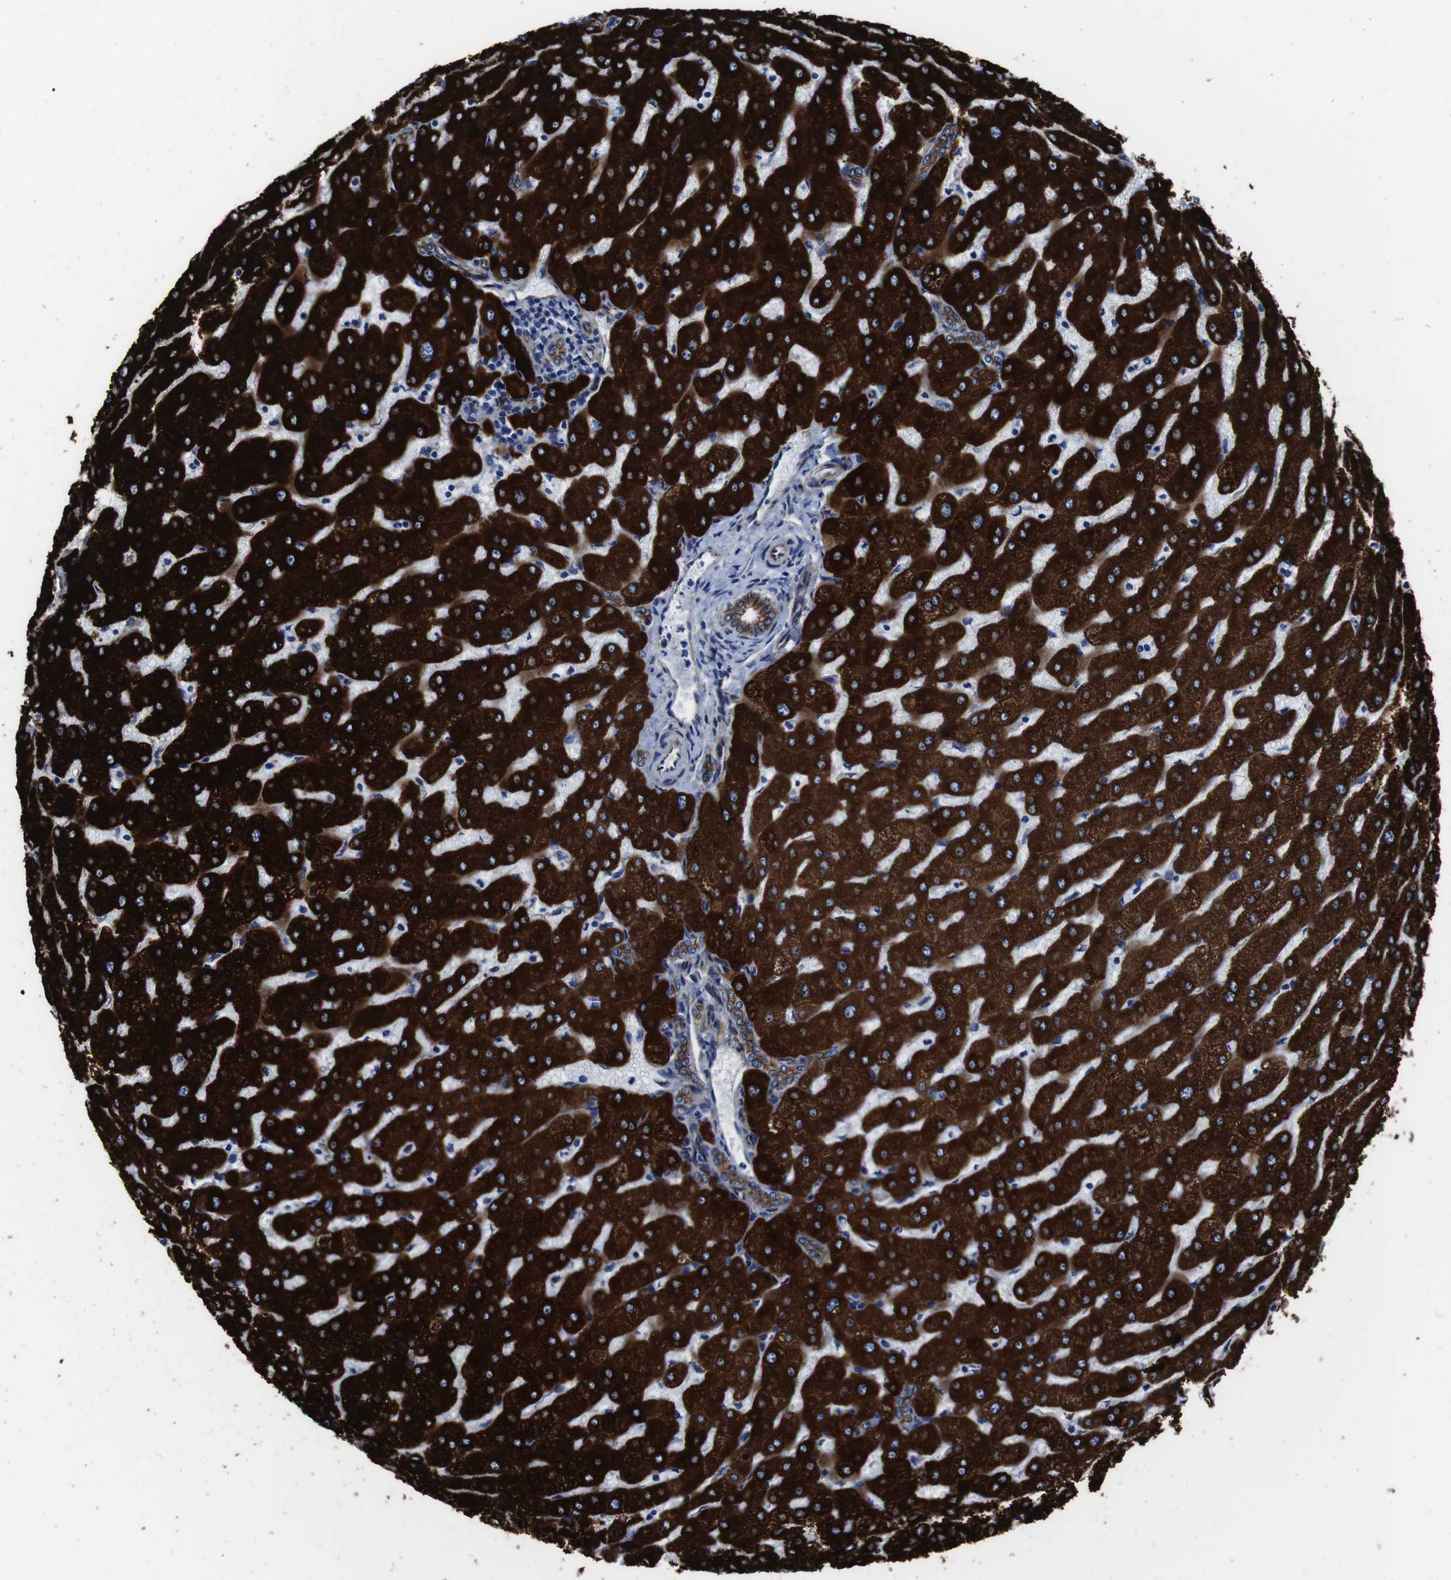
{"staining": {"intensity": "moderate", "quantity": ">75%", "location": "cytoplasmic/membranous"}, "tissue": "liver", "cell_type": "Cholangiocytes", "image_type": "normal", "snomed": [{"axis": "morphology", "description": "Normal tissue, NOS"}, {"axis": "morphology", "description": "Fibrosis, NOS"}, {"axis": "topography", "description": "Liver"}], "caption": "This photomicrograph shows immunohistochemistry staining of normal liver, with medium moderate cytoplasmic/membranous staining in approximately >75% of cholangiocytes.", "gene": "NUMB", "patient": {"sex": "female", "age": 29}}